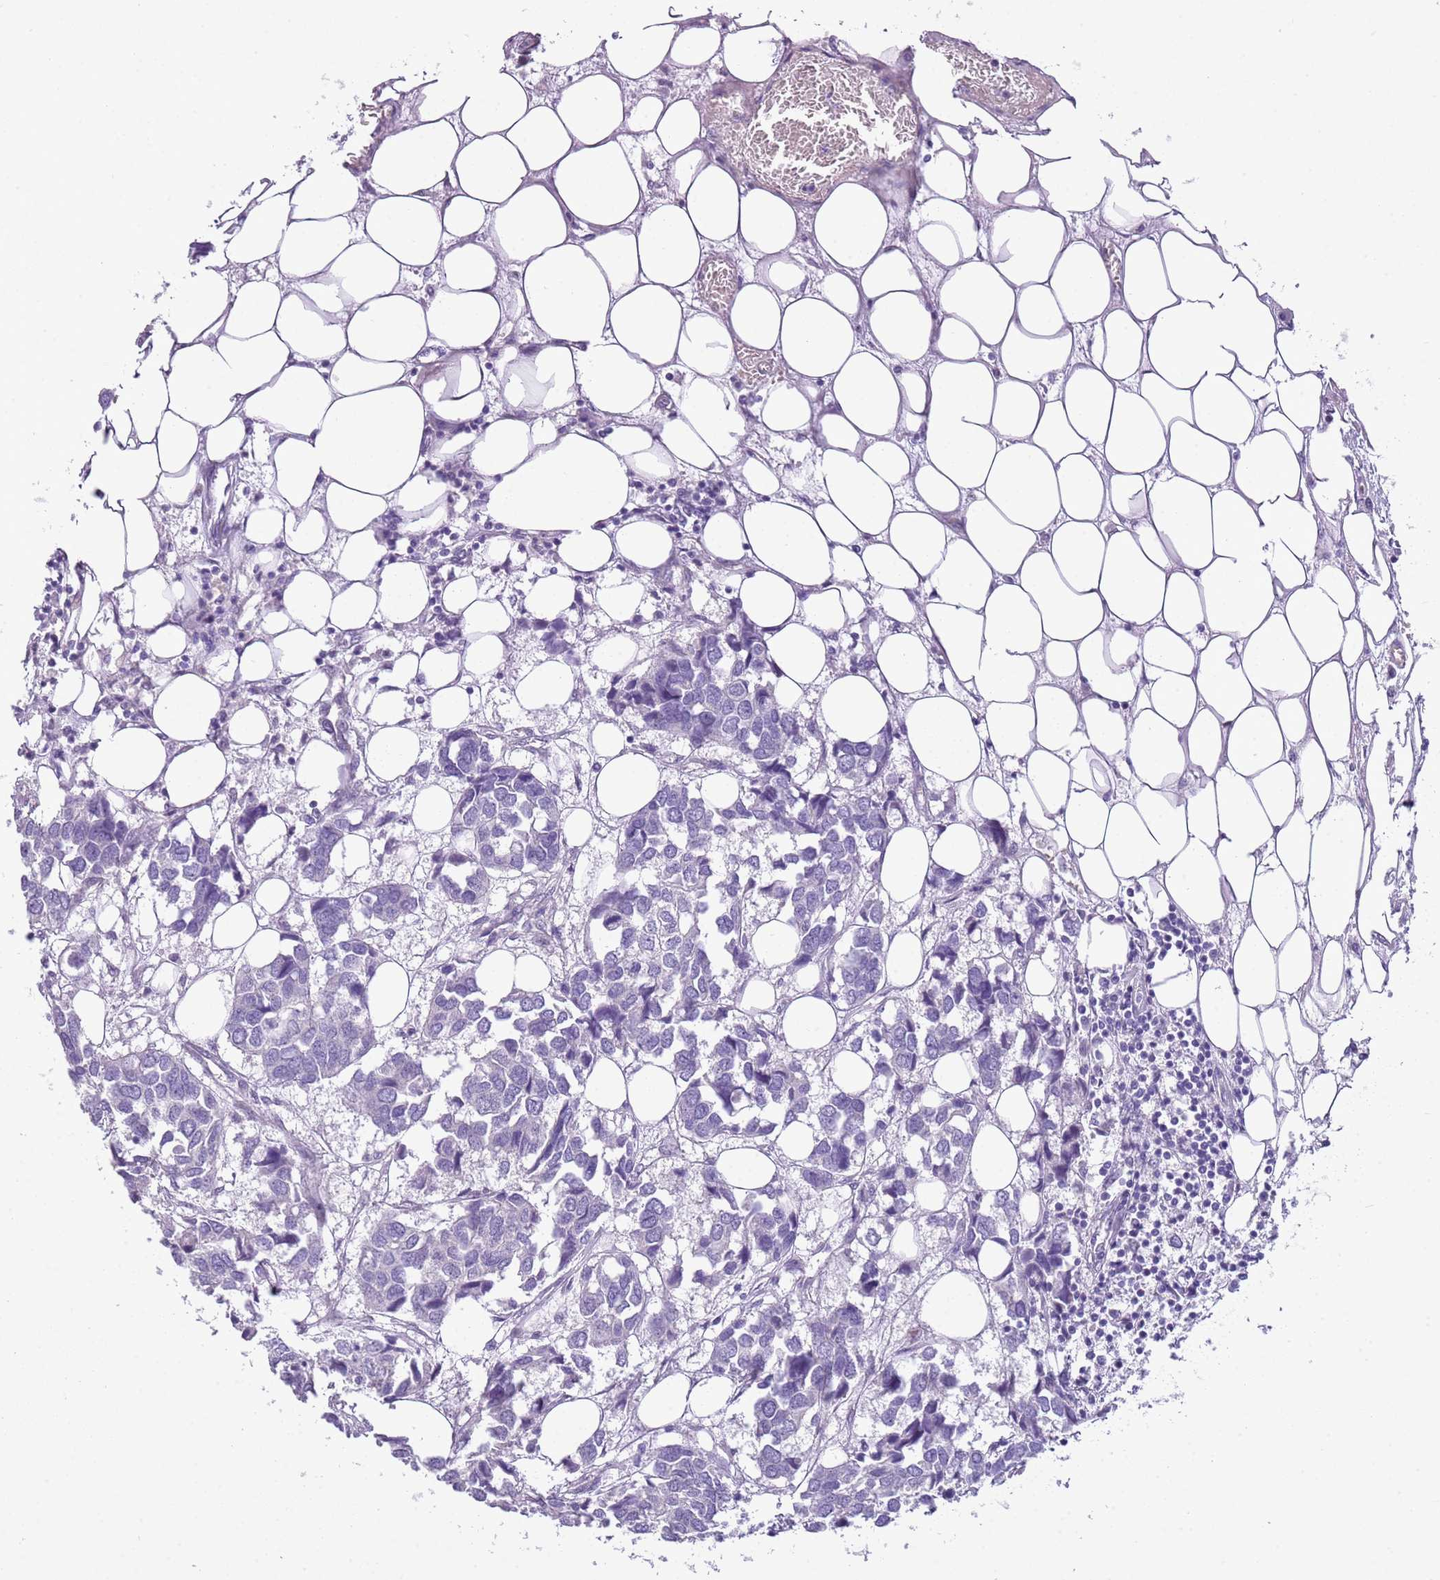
{"staining": {"intensity": "negative", "quantity": "none", "location": "none"}, "tissue": "breast cancer", "cell_type": "Tumor cells", "image_type": "cancer", "snomed": [{"axis": "morphology", "description": "Duct carcinoma"}, {"axis": "topography", "description": "Breast"}], "caption": "High power microscopy histopathology image of an immunohistochemistry (IHC) image of infiltrating ductal carcinoma (breast), revealing no significant expression in tumor cells. The staining was performed using DAB (3,3'-diaminobenzidine) to visualize the protein expression in brown, while the nuclei were stained in blue with hematoxylin (Magnification: 20x).", "gene": "FAM120C", "patient": {"sex": "female", "age": 83}}